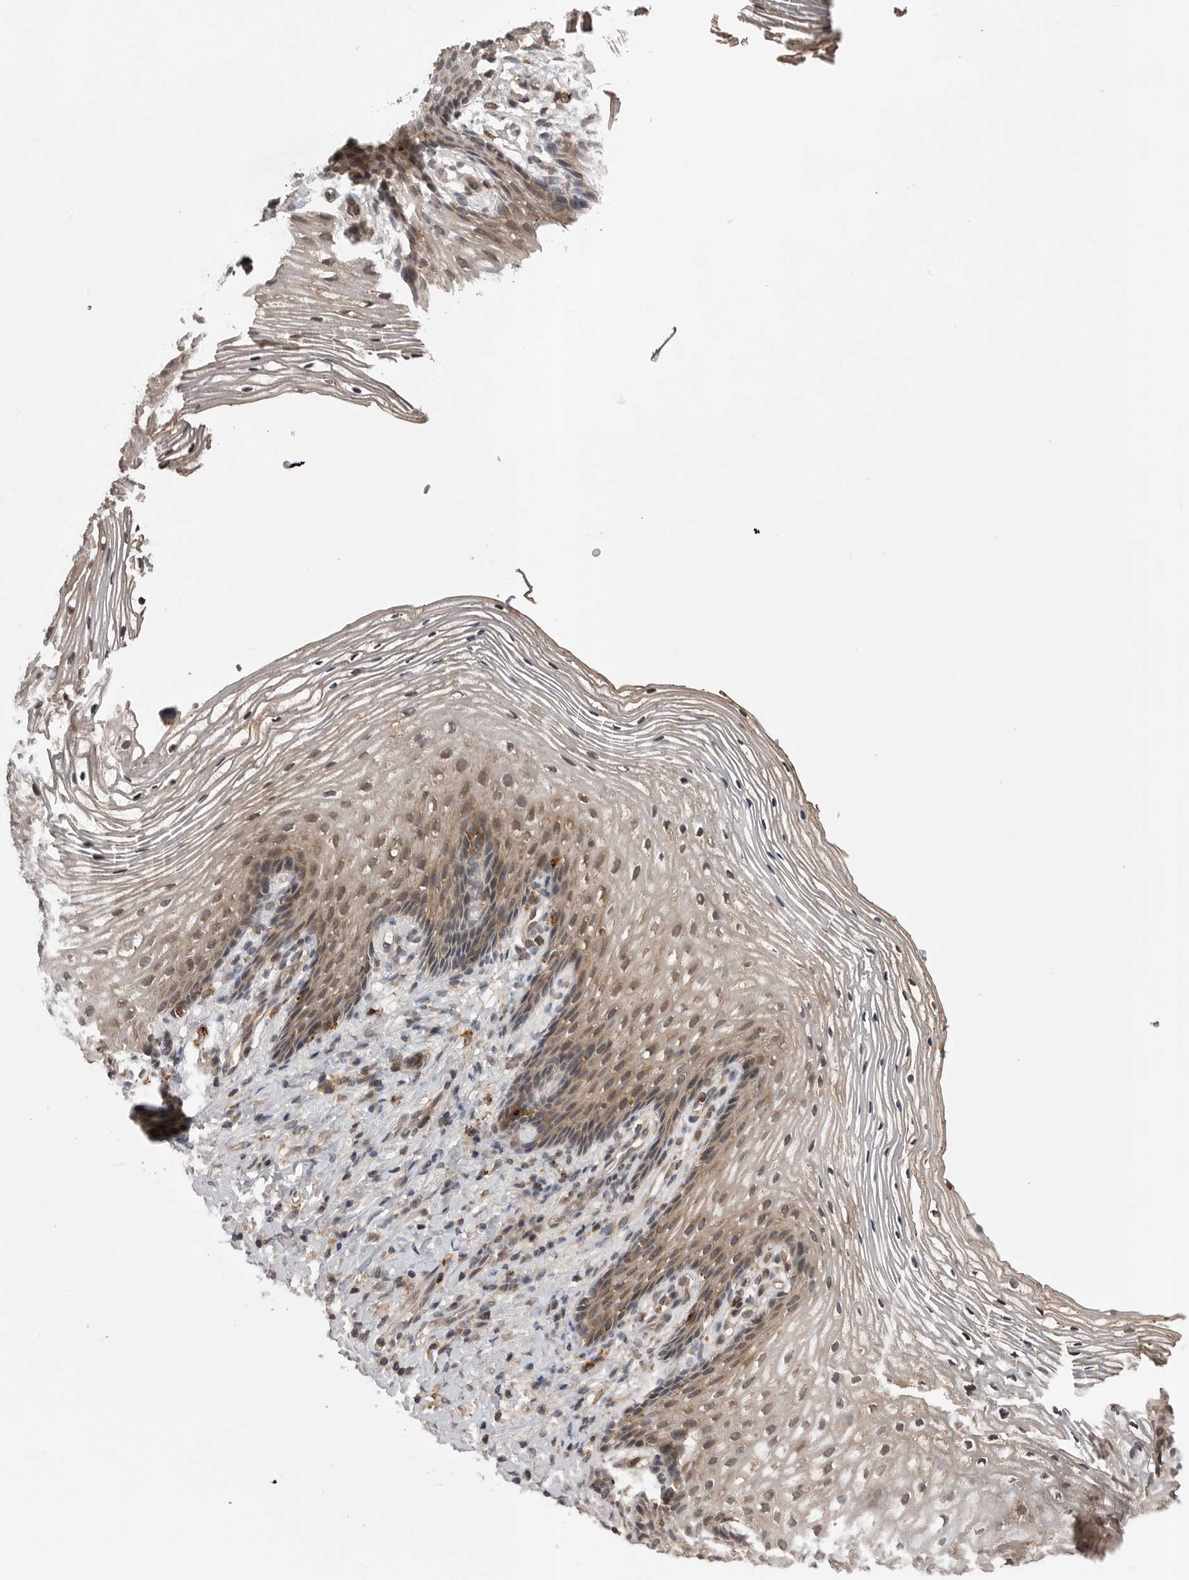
{"staining": {"intensity": "weak", "quantity": ">75%", "location": "cytoplasmic/membranous,nuclear"}, "tissue": "vagina", "cell_type": "Squamous epithelial cells", "image_type": "normal", "snomed": [{"axis": "morphology", "description": "Normal tissue, NOS"}, {"axis": "topography", "description": "Vagina"}], "caption": "Immunohistochemistry (IHC) of normal human vagina reveals low levels of weak cytoplasmic/membranous,nuclear expression in about >75% of squamous epithelial cells.", "gene": "AOAH", "patient": {"sex": "female", "age": 60}}